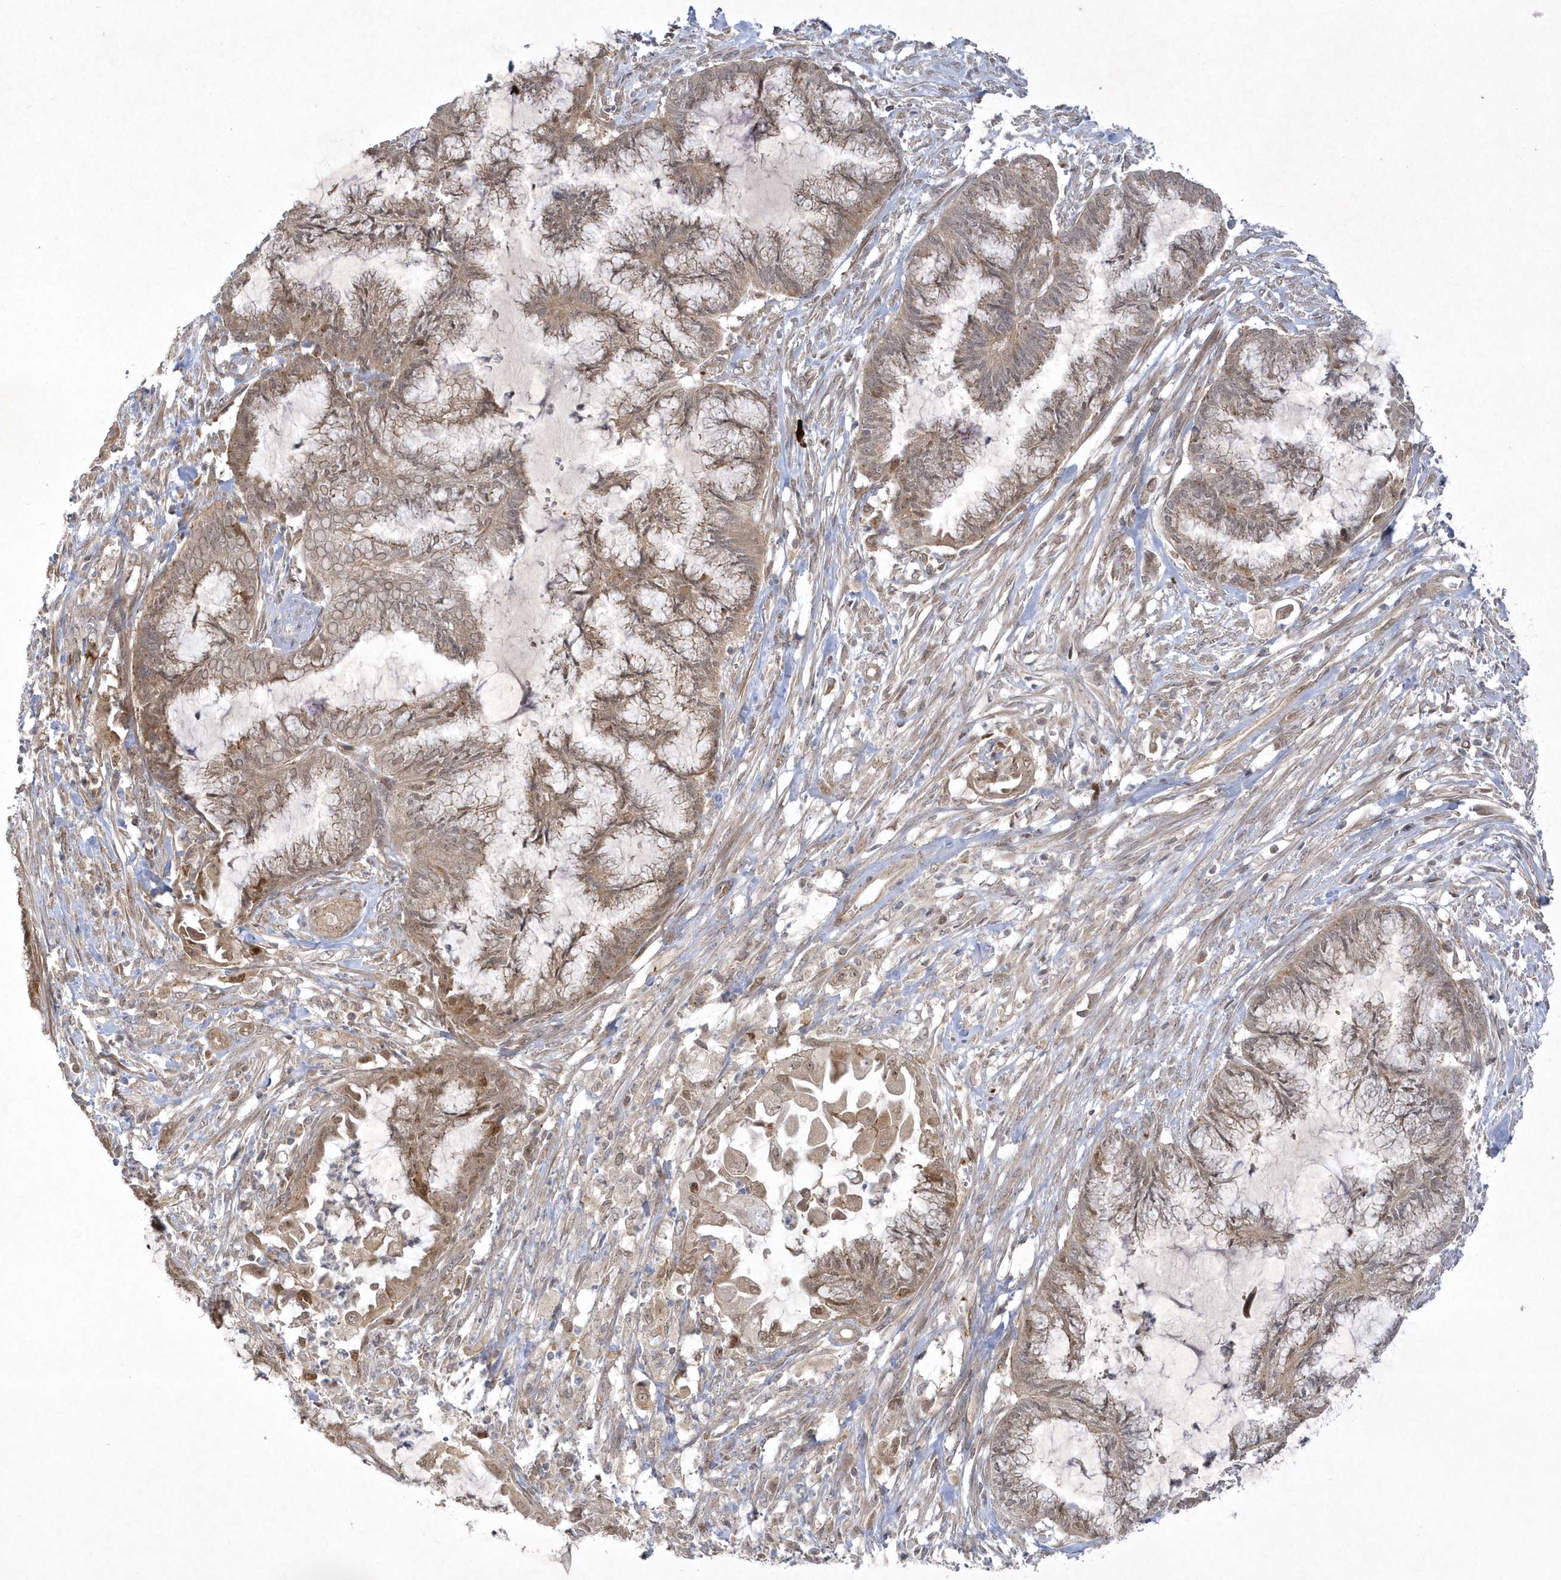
{"staining": {"intensity": "weak", "quantity": "25%-75%", "location": "cytoplasmic/membranous,nuclear"}, "tissue": "endometrial cancer", "cell_type": "Tumor cells", "image_type": "cancer", "snomed": [{"axis": "morphology", "description": "Adenocarcinoma, NOS"}, {"axis": "topography", "description": "Endometrium"}], "caption": "Endometrial adenocarcinoma stained with immunohistochemistry reveals weak cytoplasmic/membranous and nuclear expression in approximately 25%-75% of tumor cells.", "gene": "NAF1", "patient": {"sex": "female", "age": 86}}